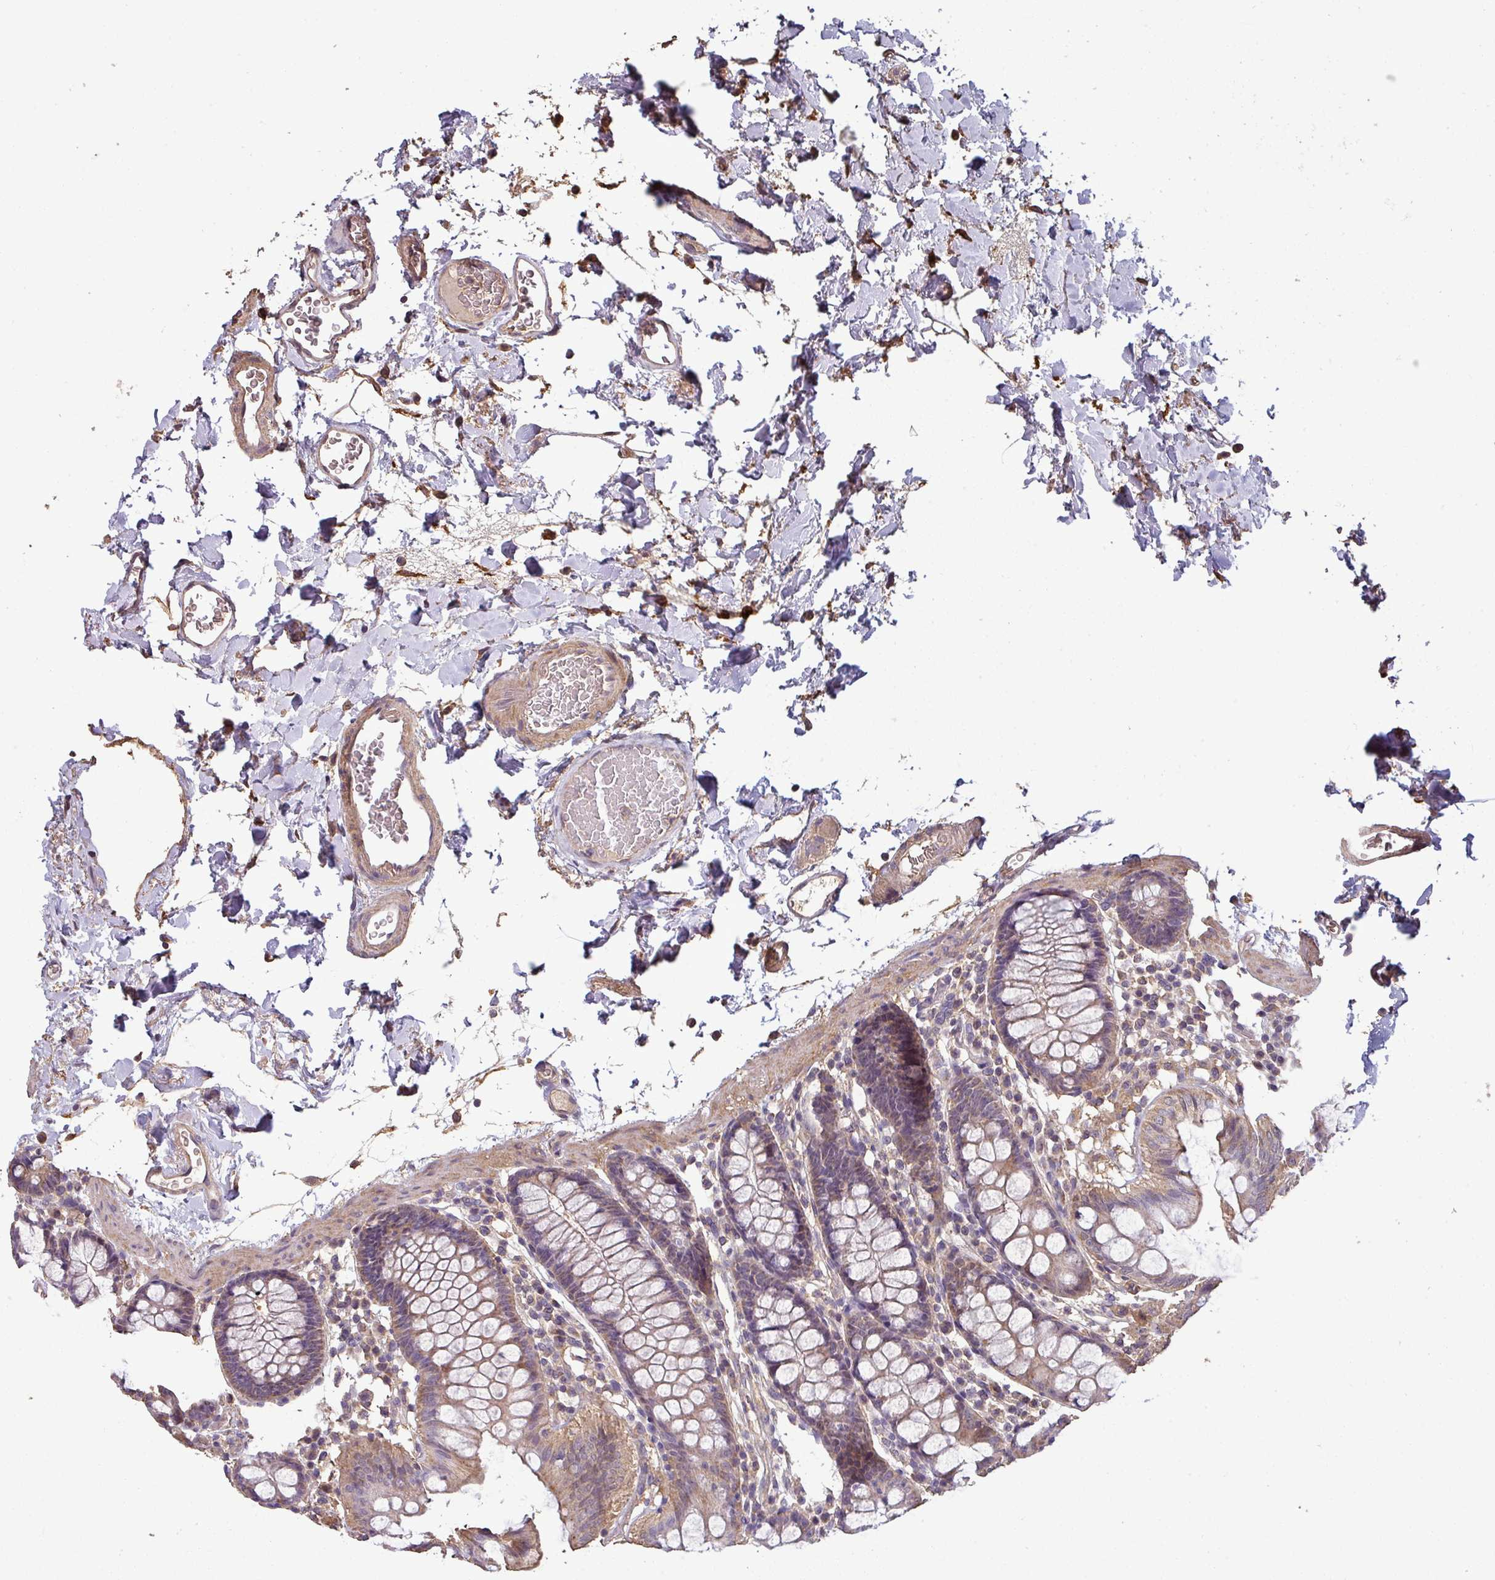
{"staining": {"intensity": "moderate", "quantity": "25%-75%", "location": "cytoplasmic/membranous"}, "tissue": "colon", "cell_type": "Endothelial cells", "image_type": "normal", "snomed": [{"axis": "morphology", "description": "Normal tissue, NOS"}, {"axis": "topography", "description": "Colon"}], "caption": "A brown stain highlights moderate cytoplasmic/membranous positivity of a protein in endothelial cells of benign human colon.", "gene": "ISLR", "patient": {"sex": "male", "age": 75}}